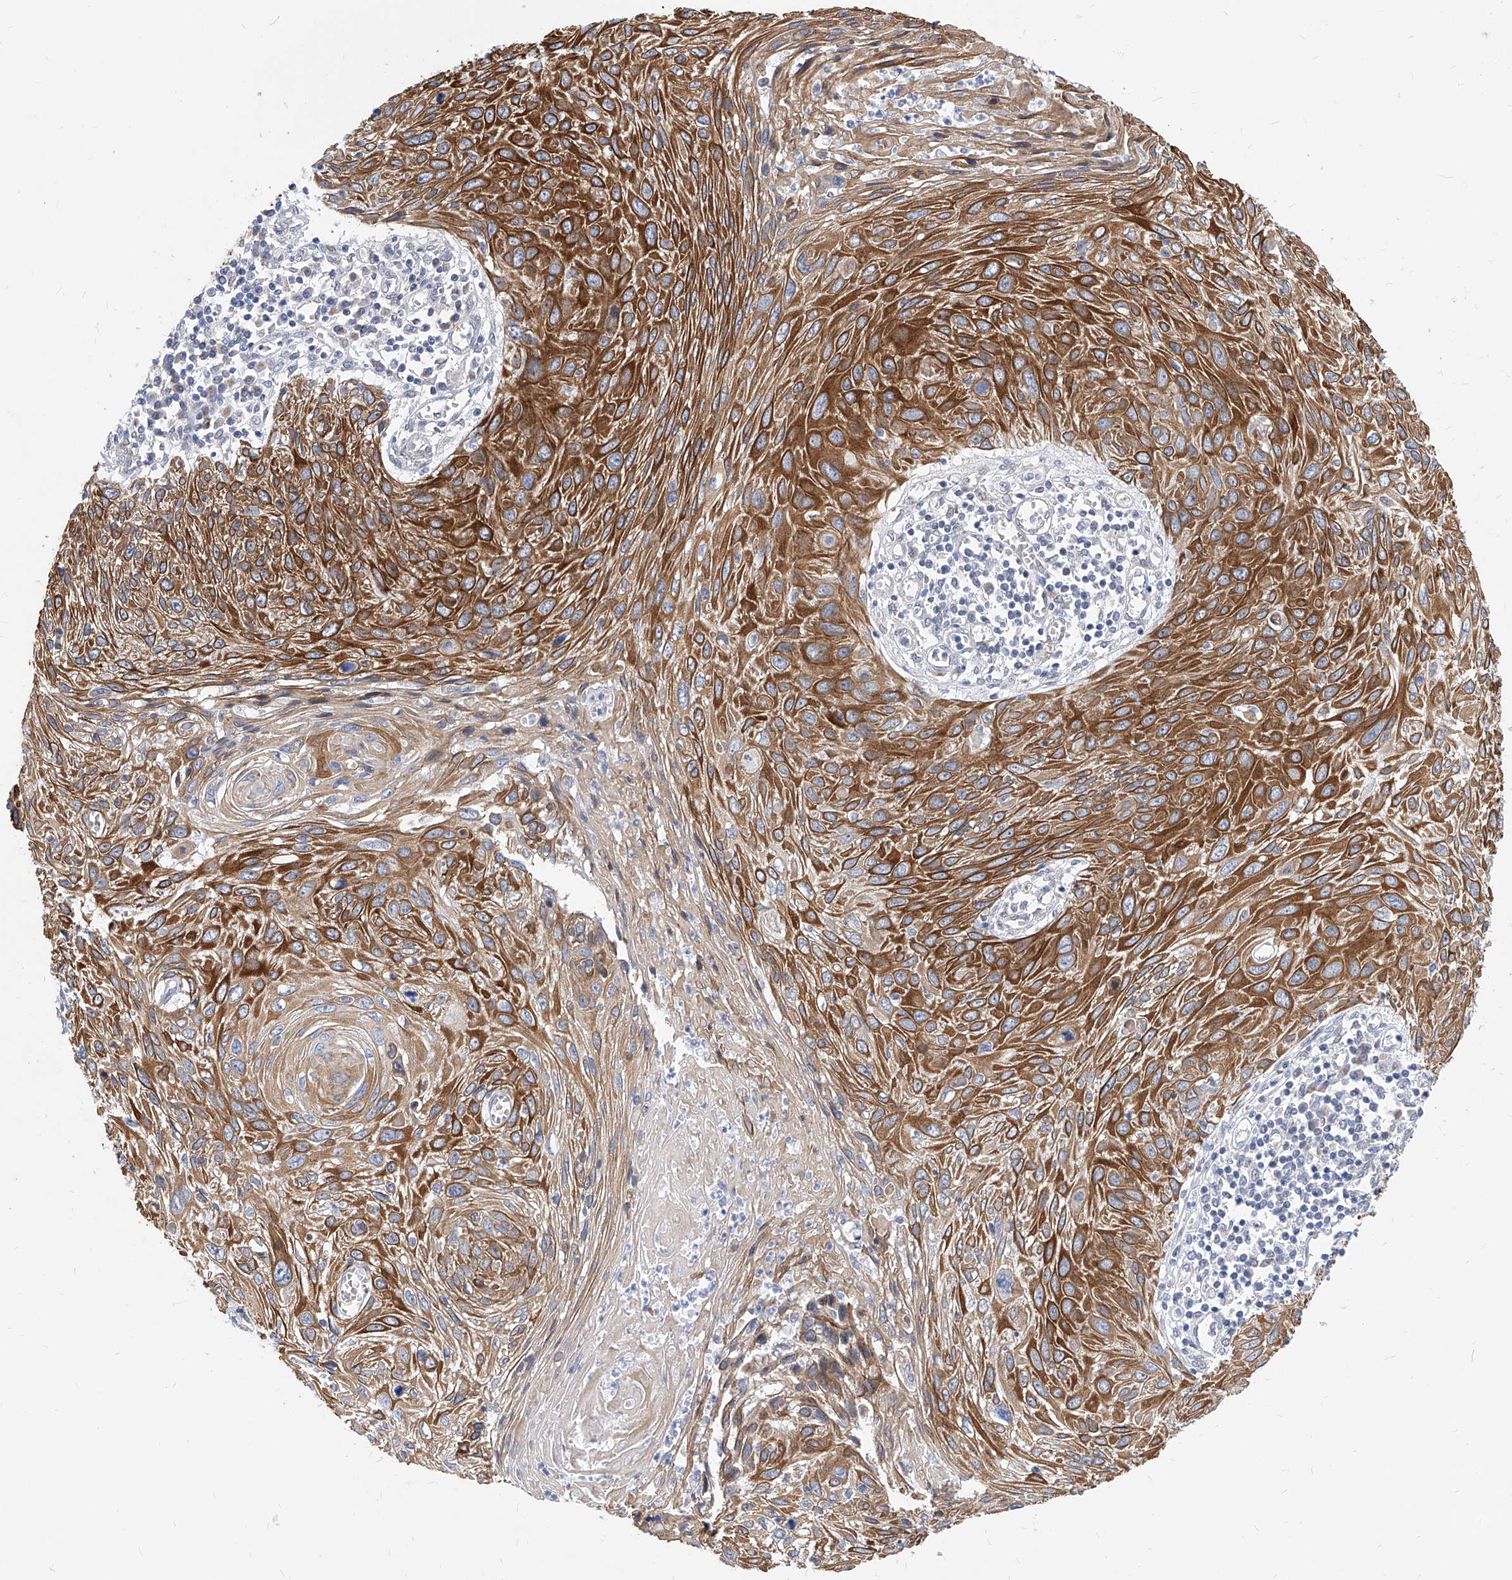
{"staining": {"intensity": "moderate", "quantity": ">75%", "location": "cytoplasmic/membranous"}, "tissue": "cervical cancer", "cell_type": "Tumor cells", "image_type": "cancer", "snomed": [{"axis": "morphology", "description": "Squamous cell carcinoma, NOS"}, {"axis": "topography", "description": "Cervix"}], "caption": "The immunohistochemical stain highlights moderate cytoplasmic/membranous expression in tumor cells of cervical cancer tissue.", "gene": "MX2", "patient": {"sex": "female", "age": 51}}